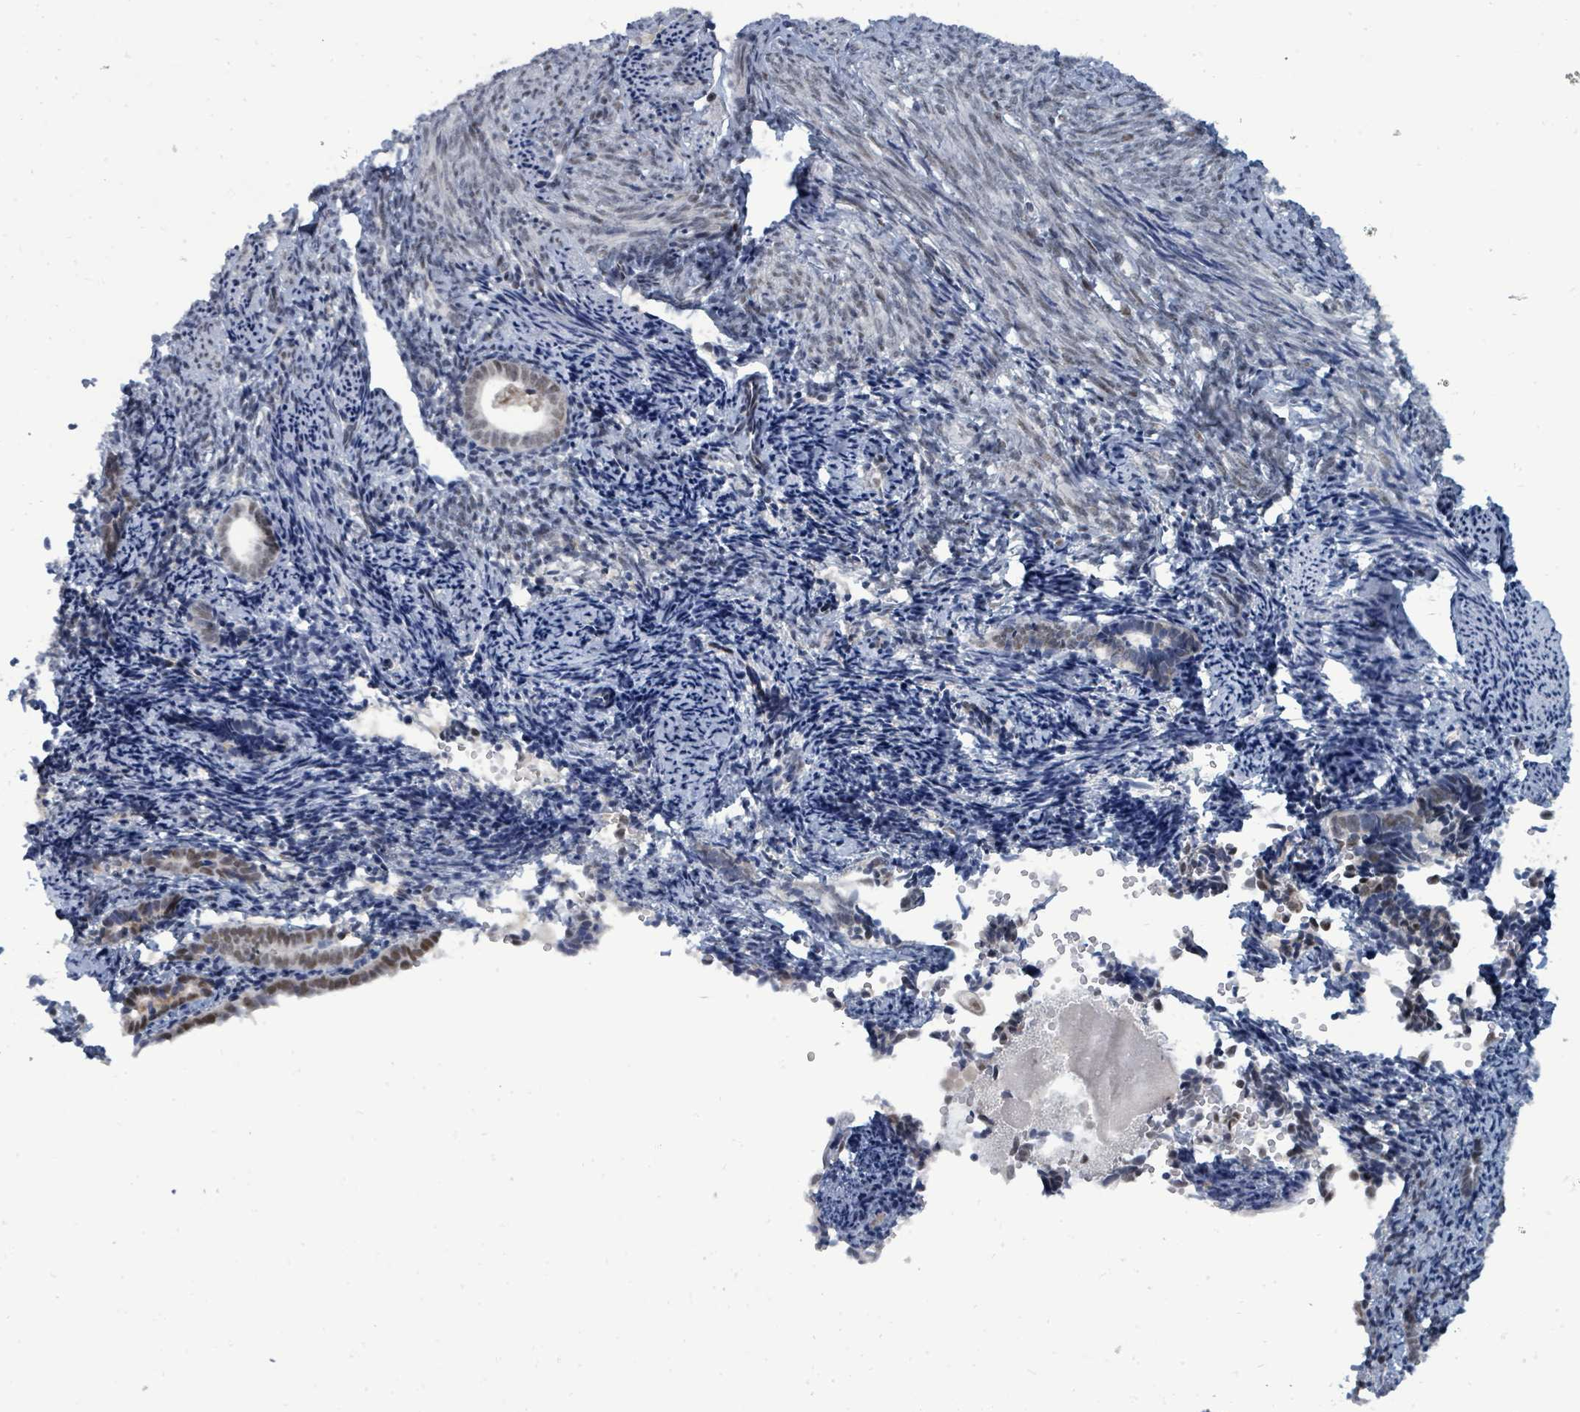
{"staining": {"intensity": "weak", "quantity": "25%-75%", "location": "nuclear"}, "tissue": "endometrium", "cell_type": "Cells in endometrial stroma", "image_type": "normal", "snomed": [{"axis": "morphology", "description": "Normal tissue, NOS"}, {"axis": "topography", "description": "Endometrium"}], "caption": "Immunohistochemical staining of benign human endometrium shows 25%-75% levels of weak nuclear protein expression in approximately 25%-75% of cells in endometrial stroma. (DAB IHC with brightfield microscopy, high magnification).", "gene": "UCK1", "patient": {"sex": "female", "age": 54}}